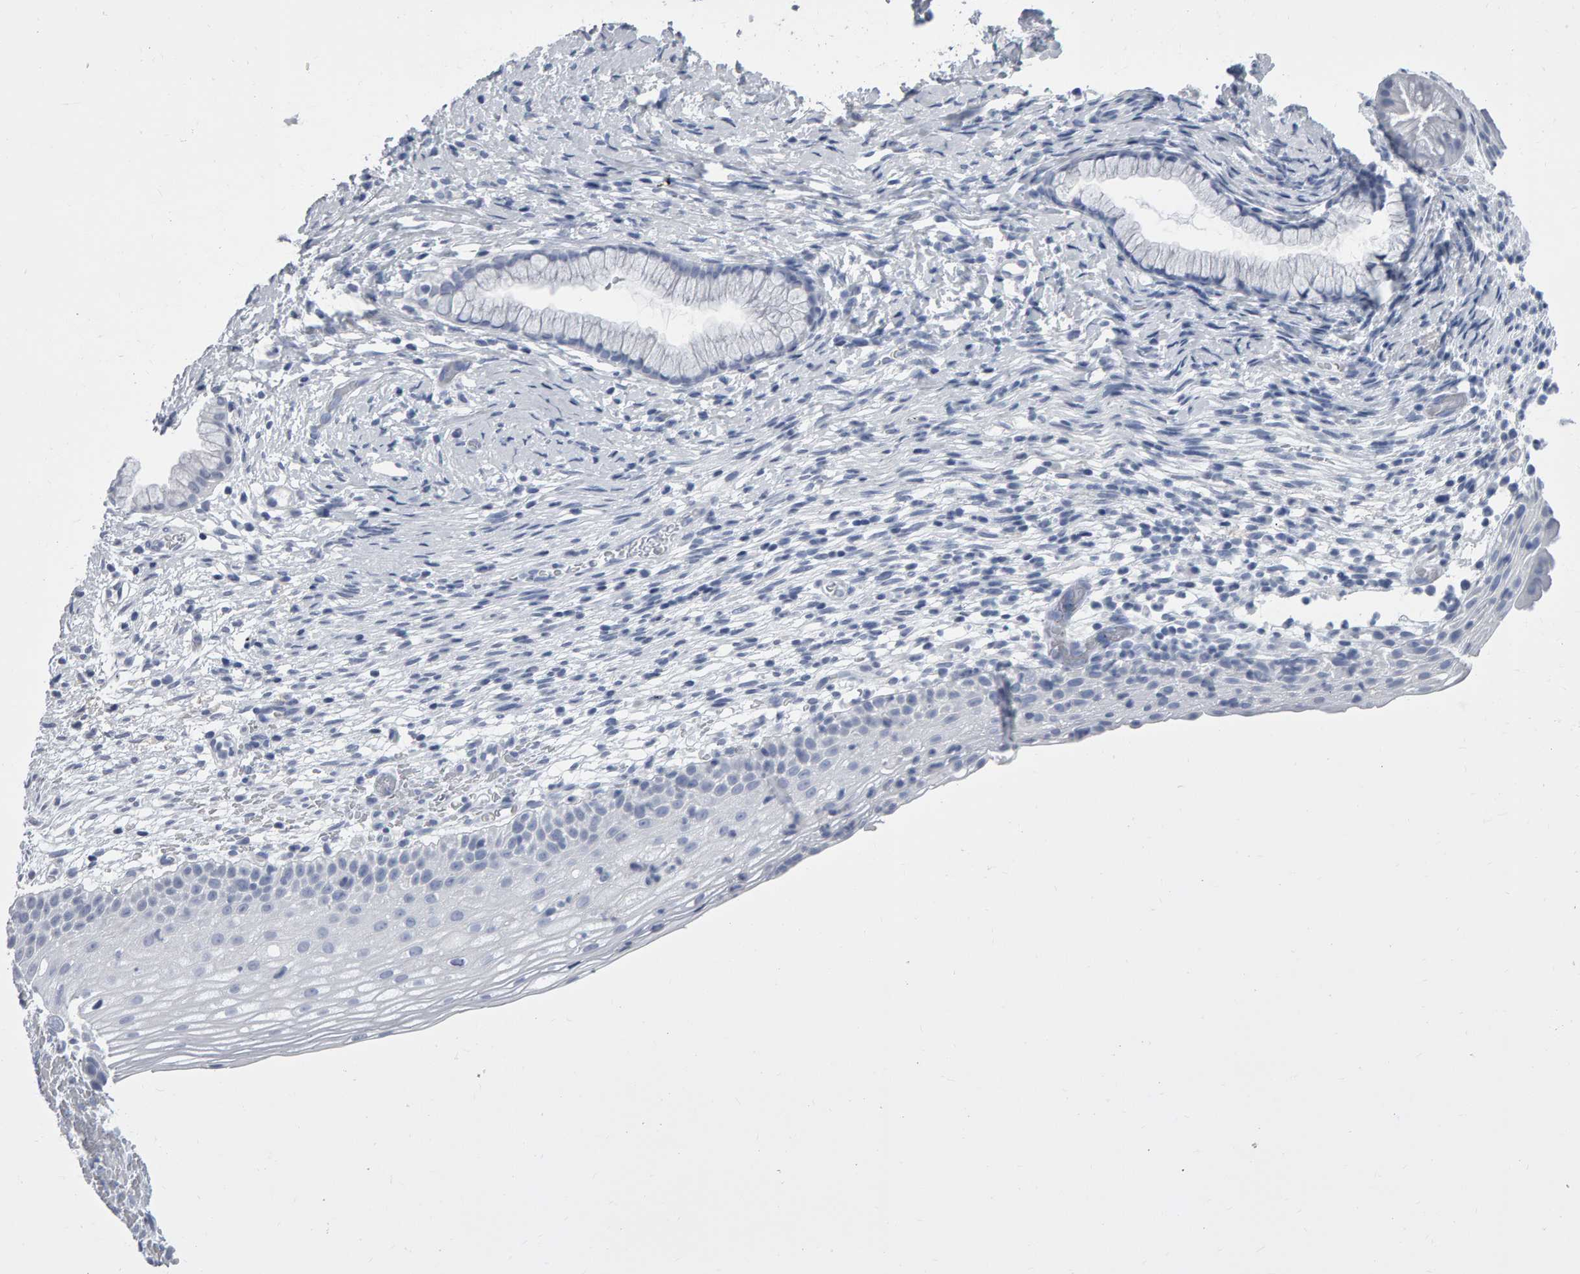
{"staining": {"intensity": "negative", "quantity": "none", "location": "none"}, "tissue": "cervix", "cell_type": "Glandular cells", "image_type": "normal", "snomed": [{"axis": "morphology", "description": "Normal tissue, NOS"}, {"axis": "topography", "description": "Cervix"}], "caption": "This is a image of IHC staining of benign cervix, which shows no expression in glandular cells. (DAB IHC visualized using brightfield microscopy, high magnification).", "gene": "NCDN", "patient": {"sex": "female", "age": 72}}